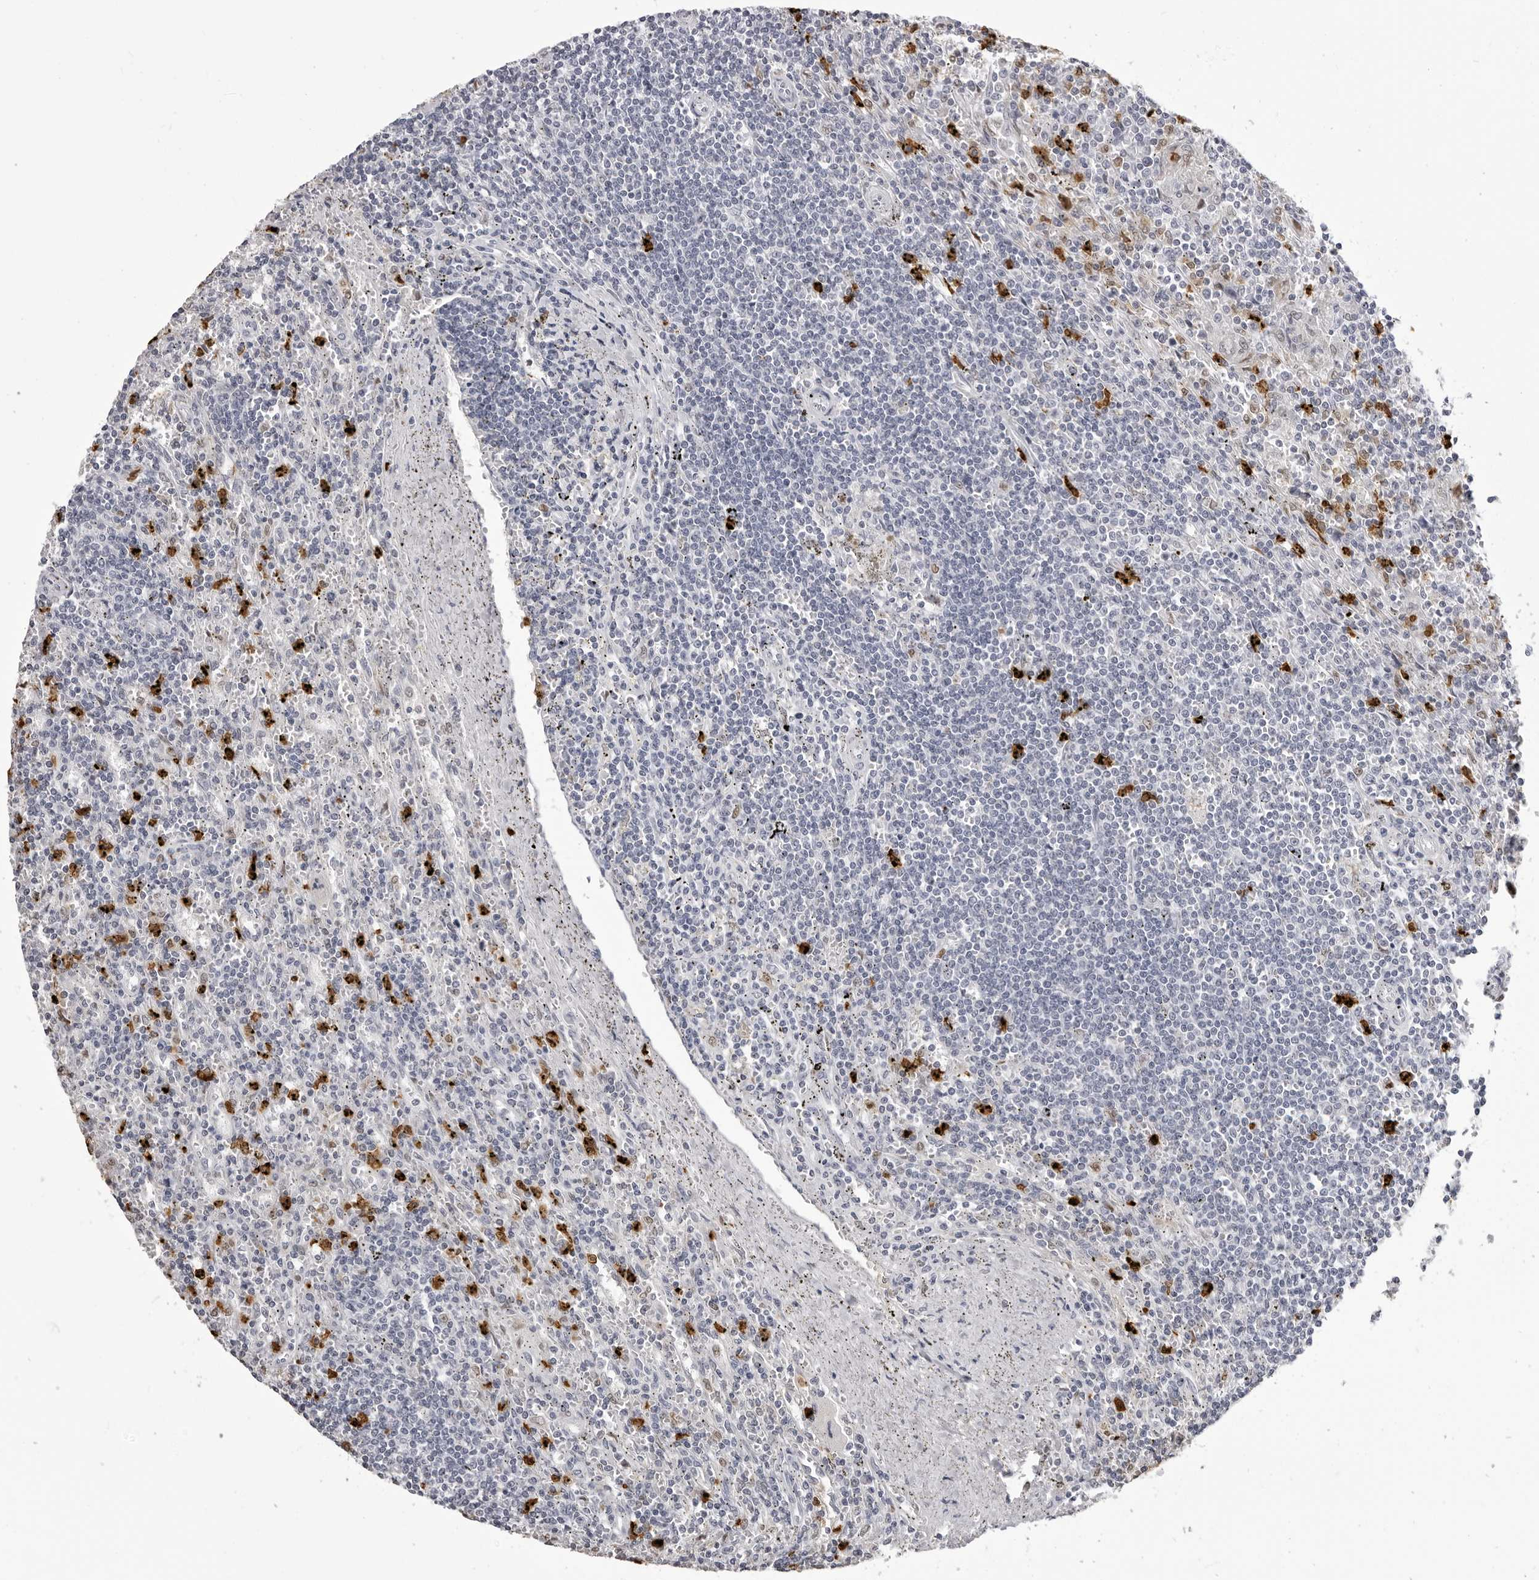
{"staining": {"intensity": "negative", "quantity": "none", "location": "none"}, "tissue": "lymphoma", "cell_type": "Tumor cells", "image_type": "cancer", "snomed": [{"axis": "morphology", "description": "Malignant lymphoma, non-Hodgkin's type, Low grade"}, {"axis": "topography", "description": "Spleen"}], "caption": "Tumor cells show no significant protein expression in lymphoma.", "gene": "IL31", "patient": {"sex": "male", "age": 76}}